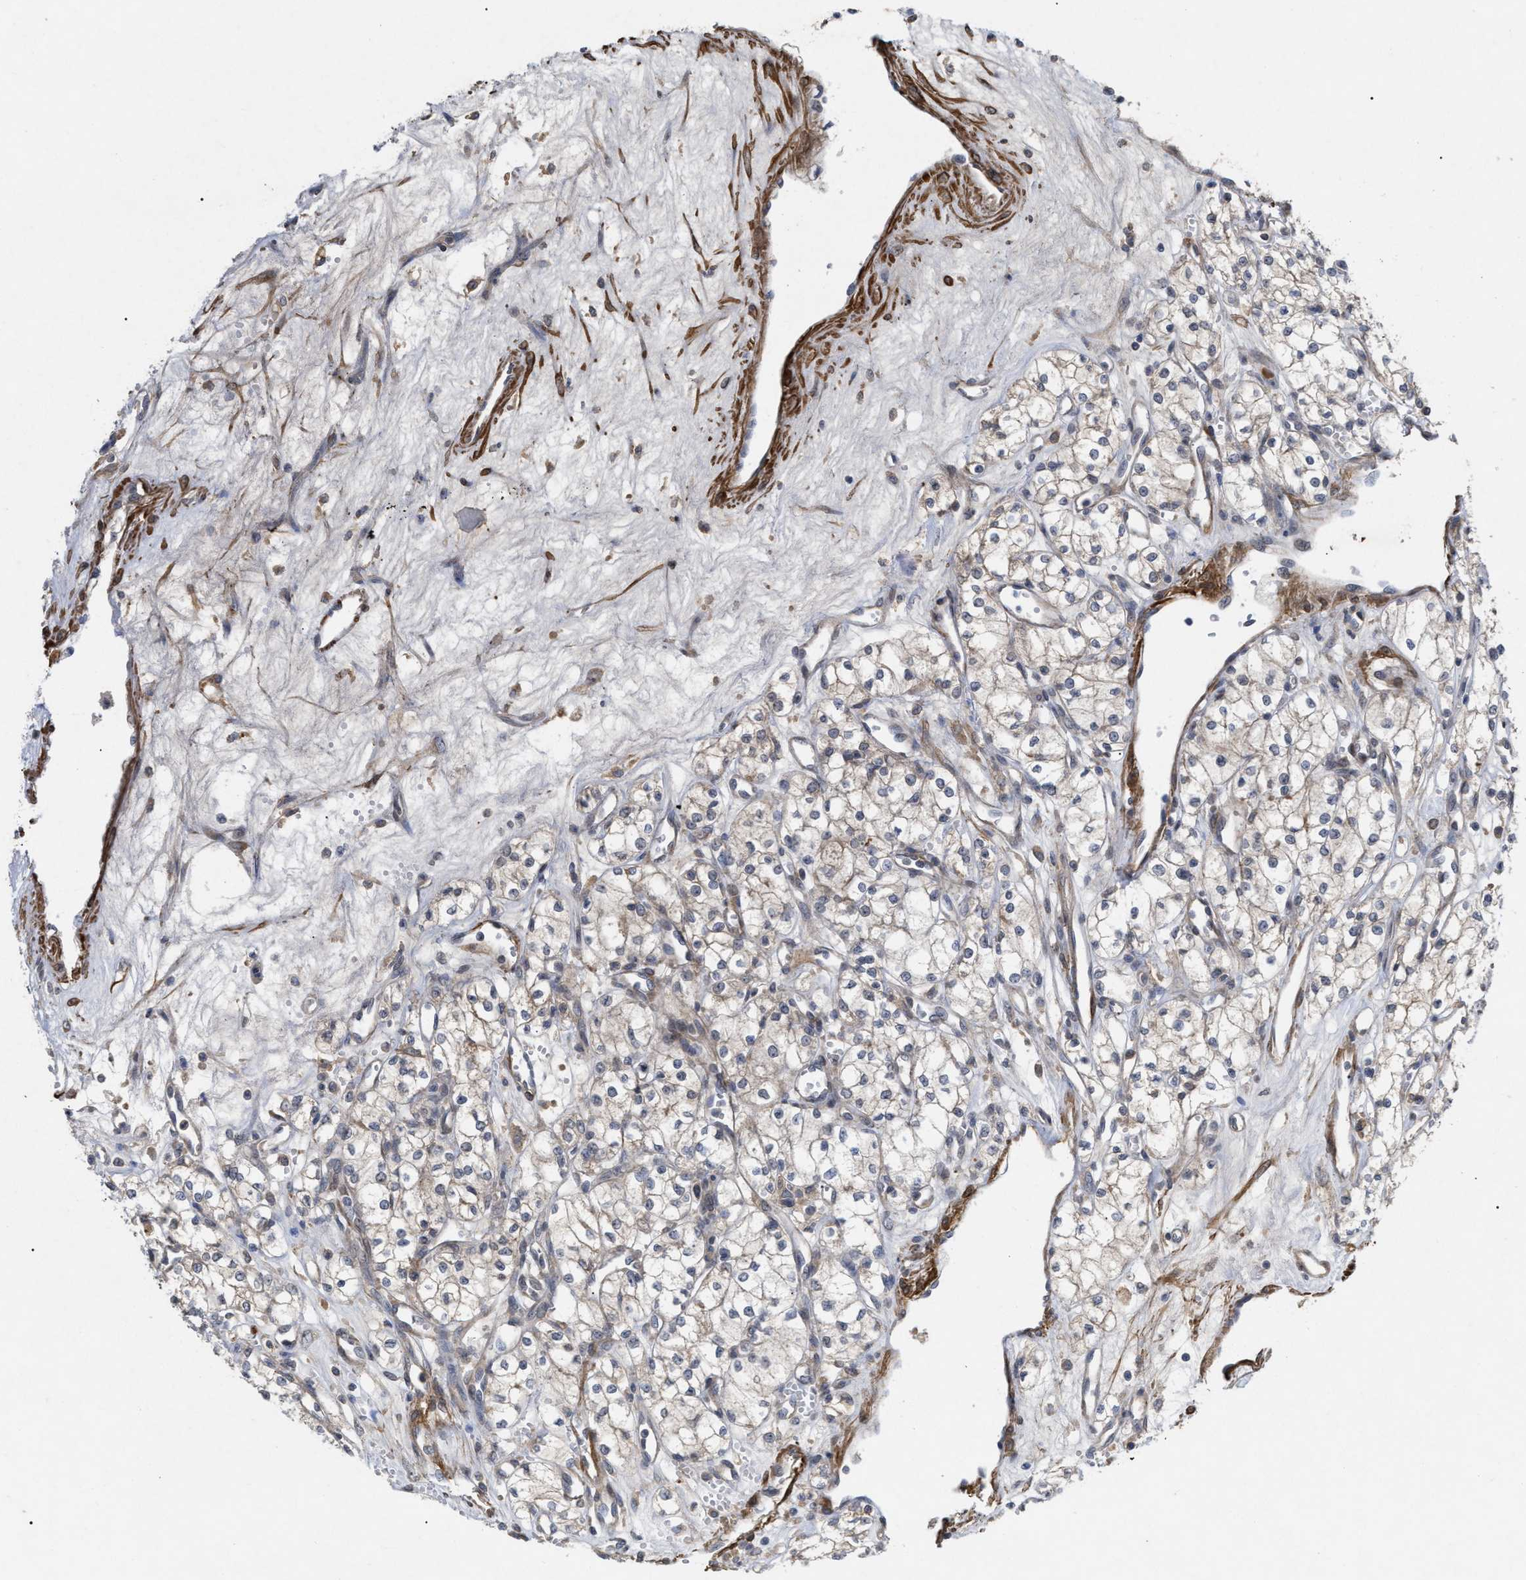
{"staining": {"intensity": "negative", "quantity": "none", "location": "none"}, "tissue": "renal cancer", "cell_type": "Tumor cells", "image_type": "cancer", "snomed": [{"axis": "morphology", "description": "Adenocarcinoma, NOS"}, {"axis": "topography", "description": "Kidney"}], "caption": "This is an immunohistochemistry (IHC) image of renal cancer (adenocarcinoma). There is no positivity in tumor cells.", "gene": "ST6GALNAC6", "patient": {"sex": "male", "age": 59}}